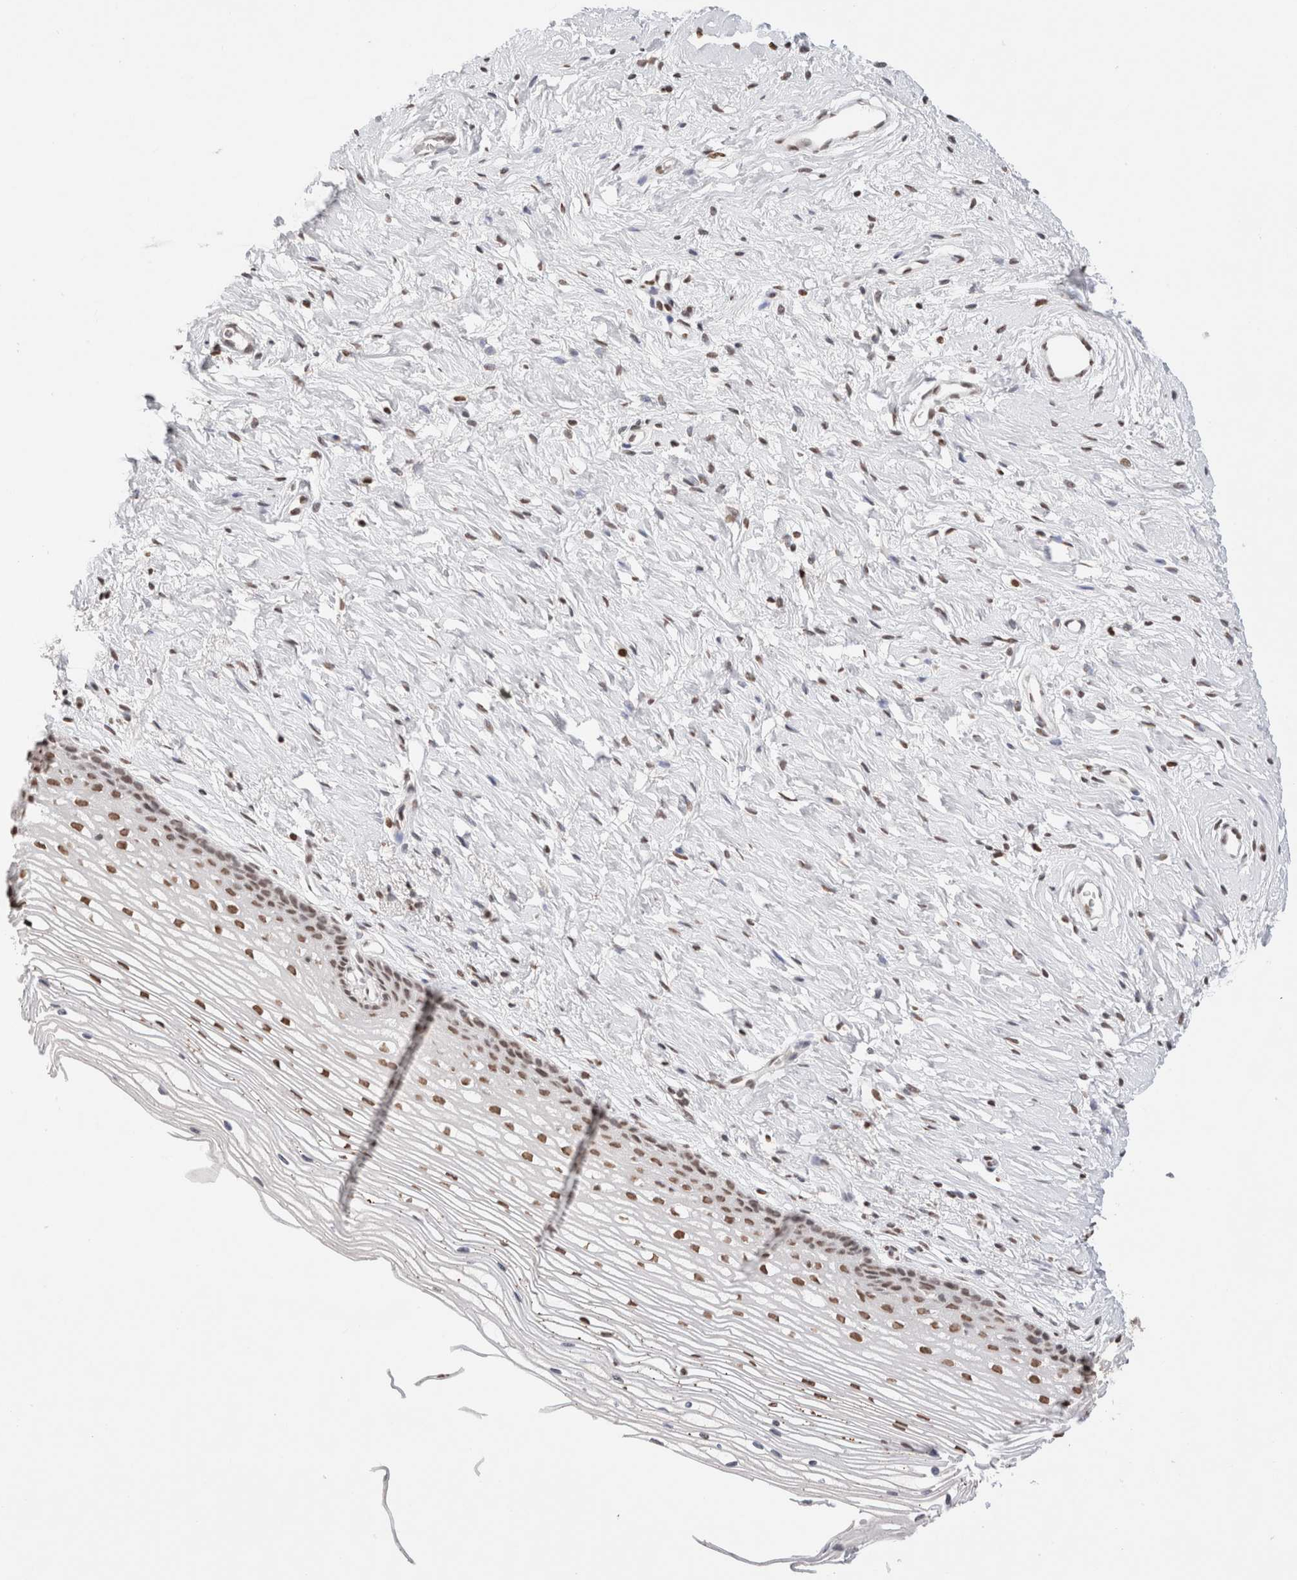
{"staining": {"intensity": "negative", "quantity": "none", "location": "none"}, "tissue": "cervix", "cell_type": "Glandular cells", "image_type": "normal", "snomed": [{"axis": "morphology", "description": "Normal tissue, NOS"}, {"axis": "topography", "description": "Cervix"}], "caption": "Immunohistochemistry micrograph of benign cervix: cervix stained with DAB displays no significant protein expression in glandular cells.", "gene": "SUPT3H", "patient": {"sex": "female", "age": 77}}